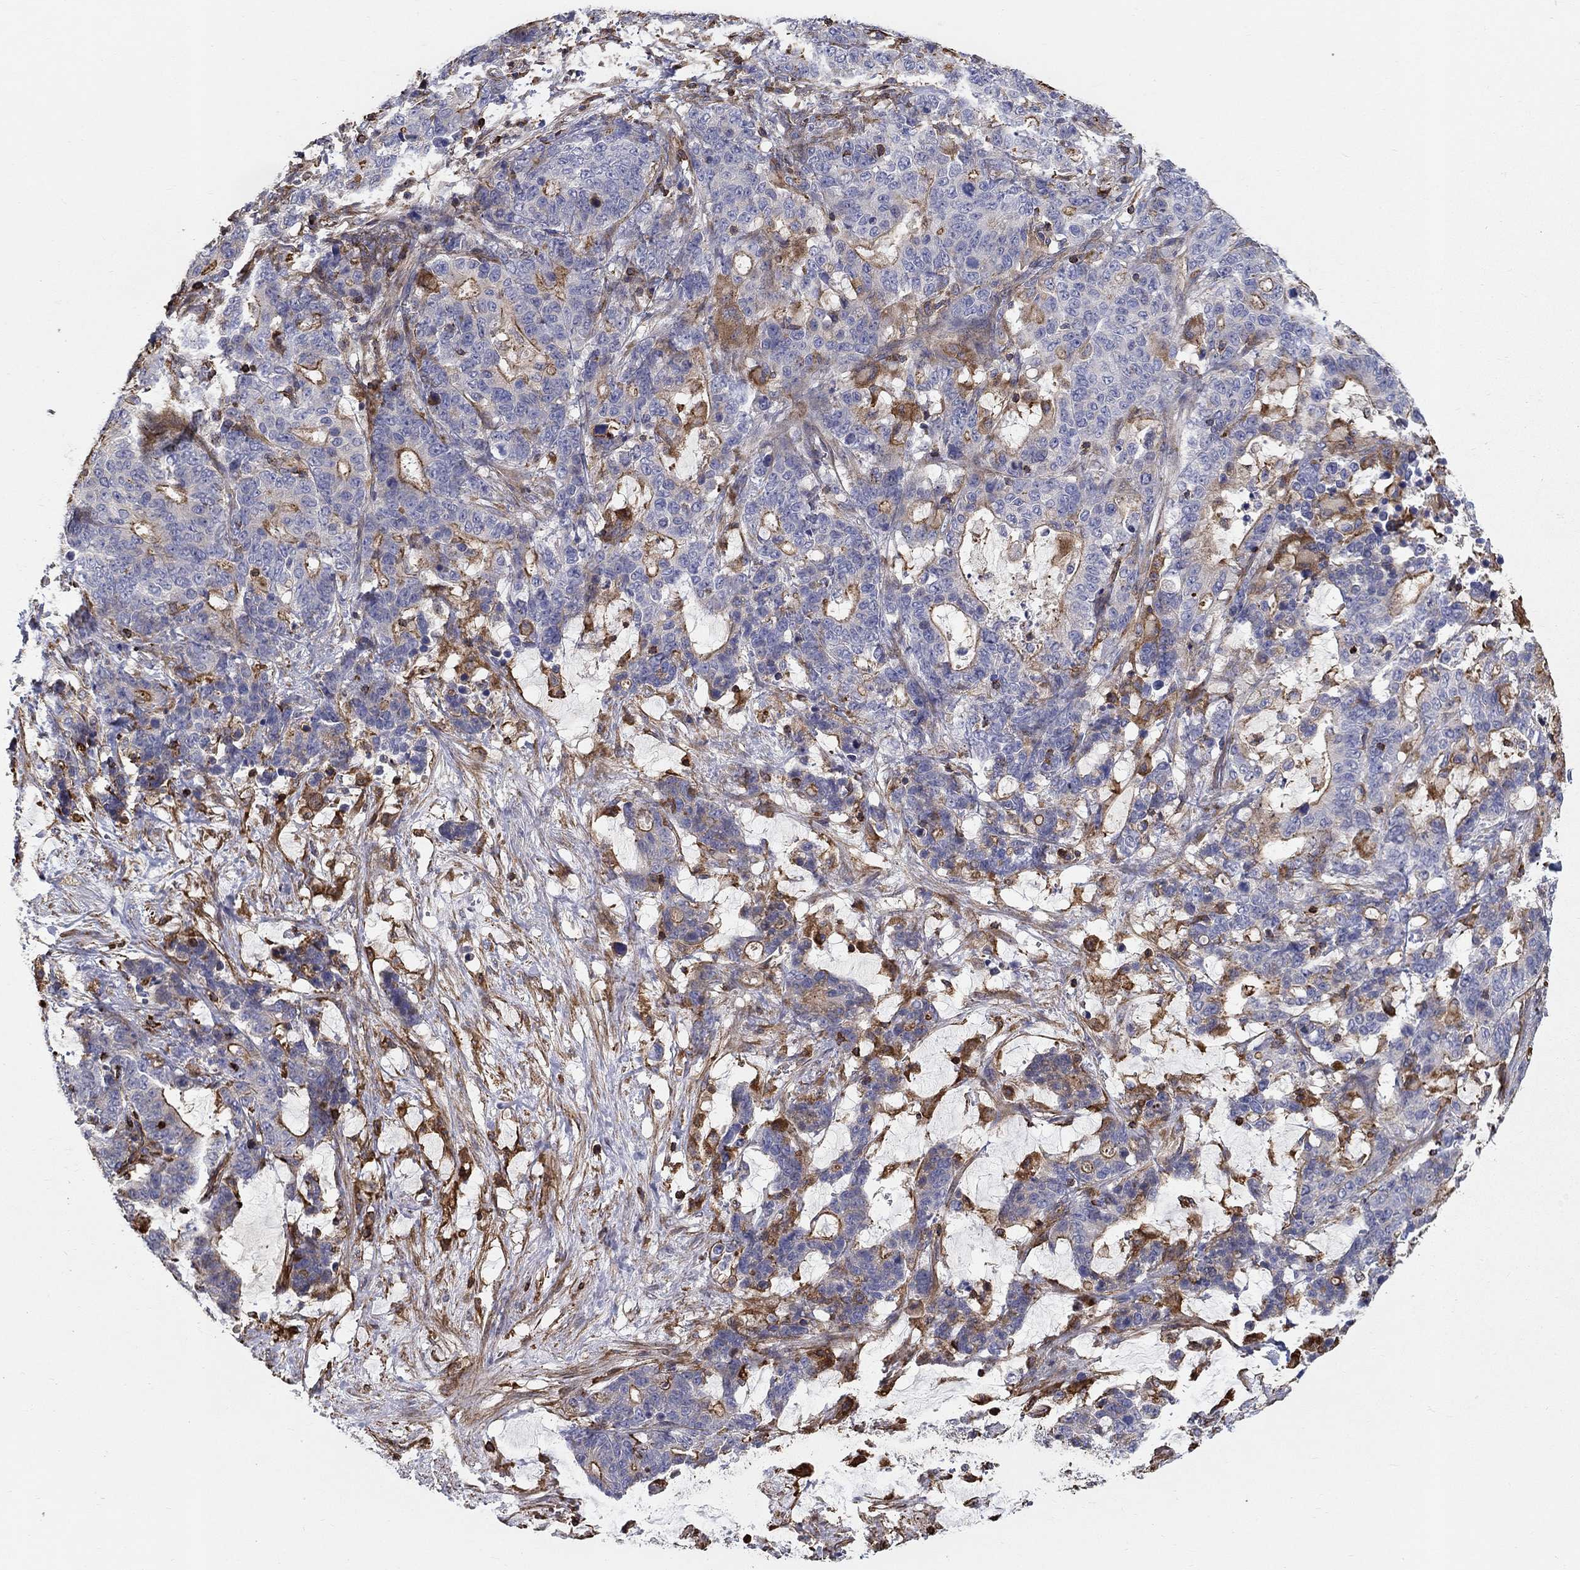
{"staining": {"intensity": "strong", "quantity": "<25%", "location": "cytoplasmic/membranous"}, "tissue": "stomach cancer", "cell_type": "Tumor cells", "image_type": "cancer", "snomed": [{"axis": "morphology", "description": "Normal tissue, NOS"}, {"axis": "morphology", "description": "Adenocarcinoma, NOS"}, {"axis": "topography", "description": "Stomach"}], "caption": "High-power microscopy captured an IHC micrograph of adenocarcinoma (stomach), revealing strong cytoplasmic/membranous staining in about <25% of tumor cells.", "gene": "NPHP1", "patient": {"sex": "female", "age": 64}}